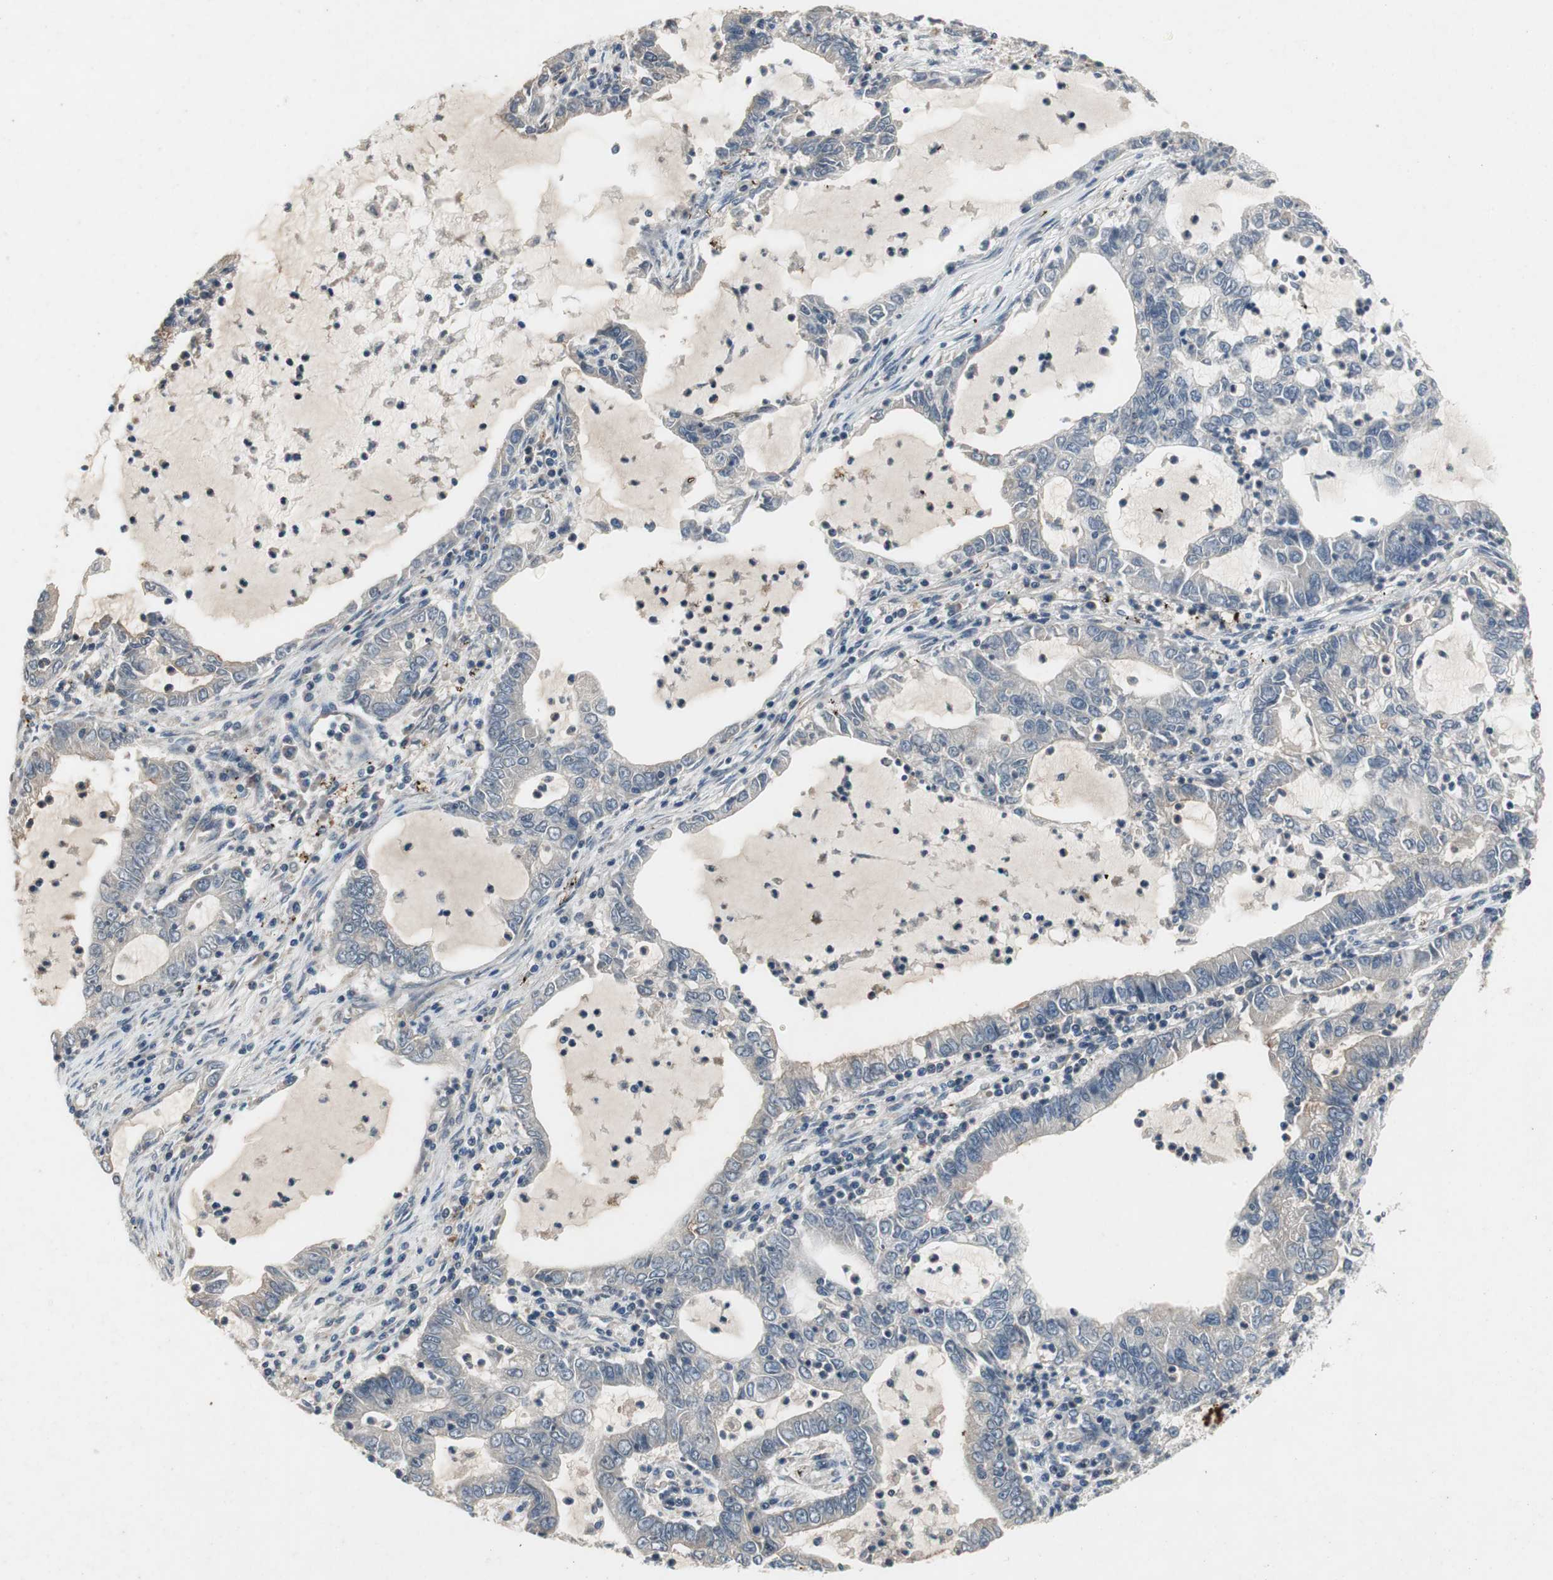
{"staining": {"intensity": "negative", "quantity": "none", "location": "none"}, "tissue": "lung cancer", "cell_type": "Tumor cells", "image_type": "cancer", "snomed": [{"axis": "morphology", "description": "Adenocarcinoma, NOS"}, {"axis": "topography", "description": "Lung"}], "caption": "Micrograph shows no protein staining in tumor cells of adenocarcinoma (lung) tissue.", "gene": "ALPL", "patient": {"sex": "female", "age": 51}}